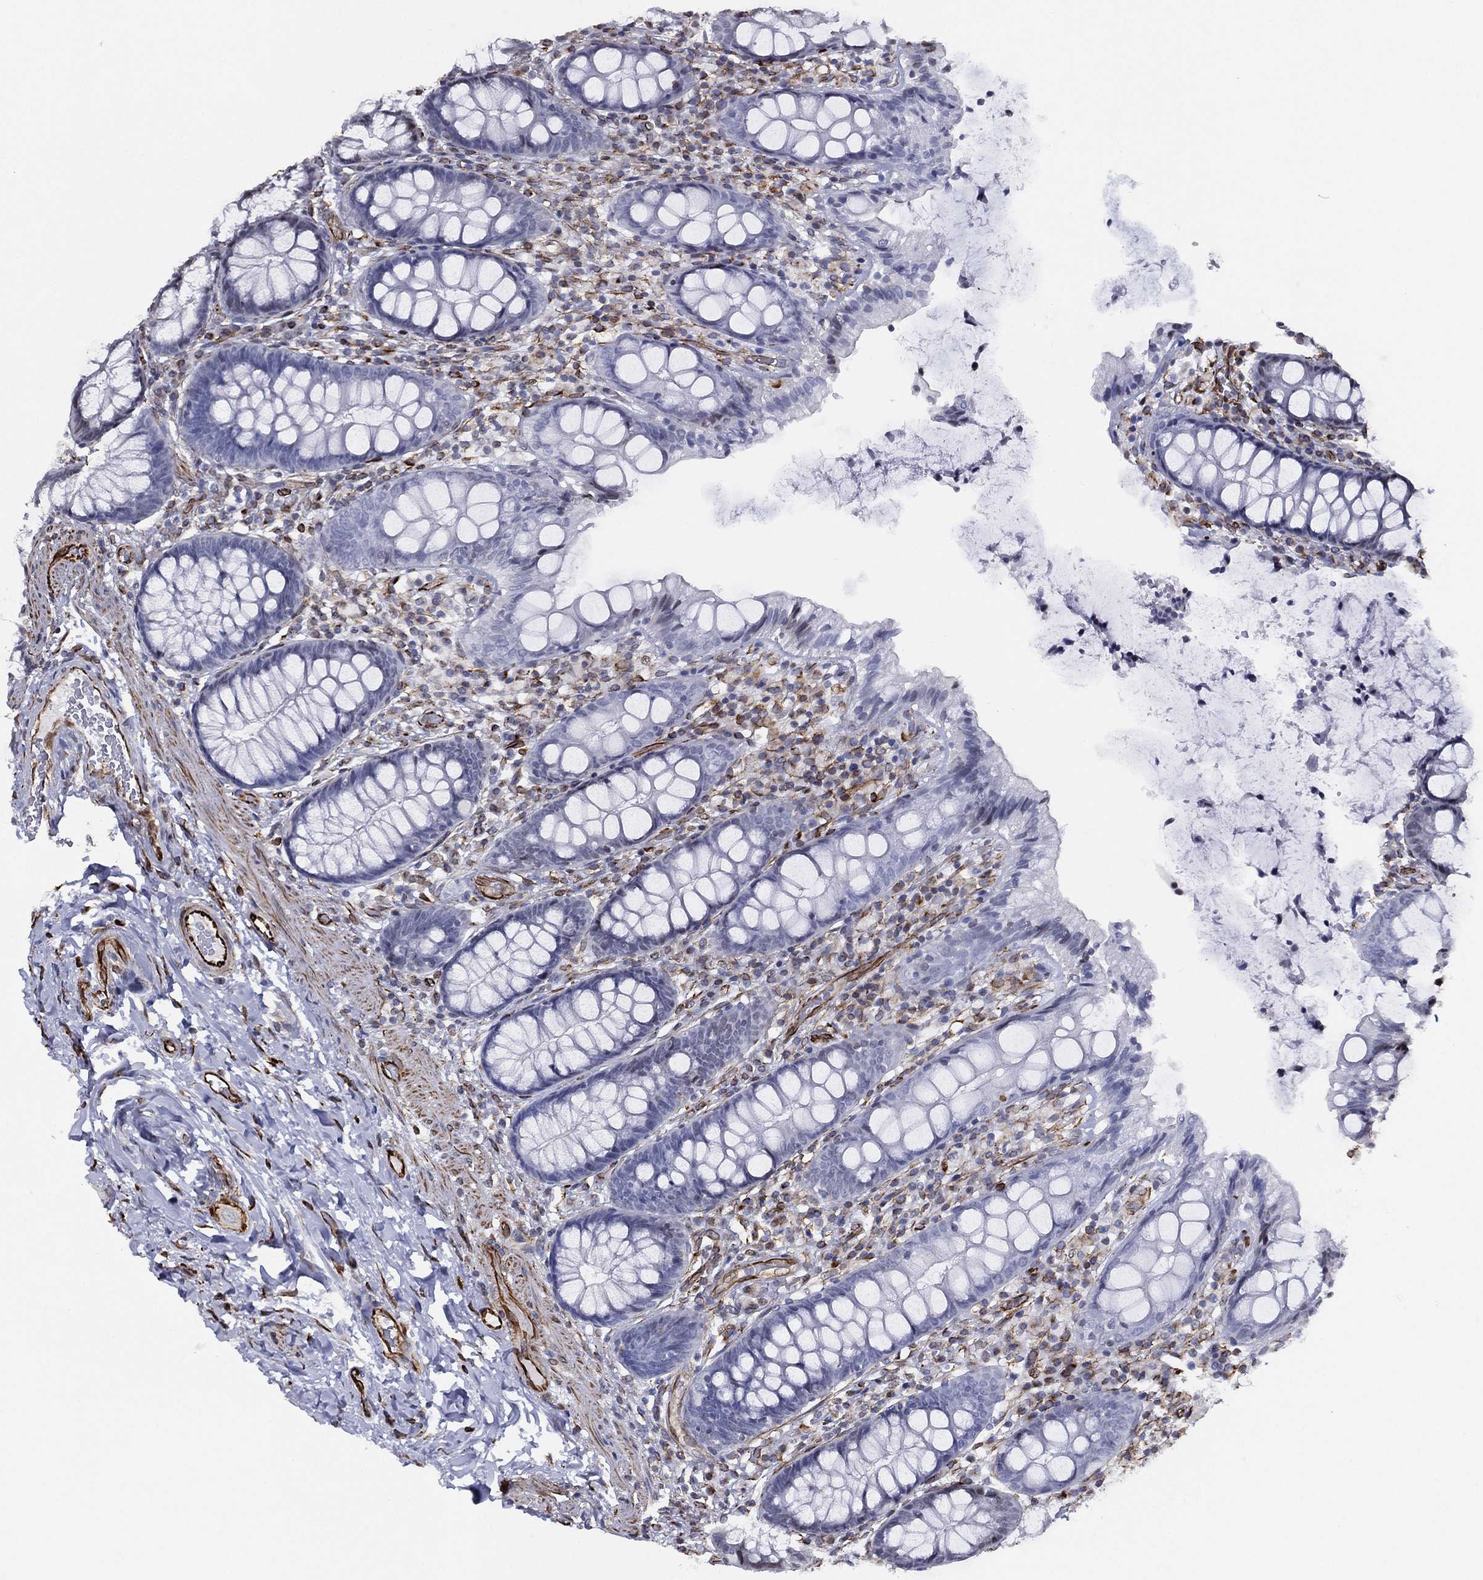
{"staining": {"intensity": "strong", "quantity": ">75%", "location": "cytoplasmic/membranous"}, "tissue": "colon", "cell_type": "Endothelial cells", "image_type": "normal", "snomed": [{"axis": "morphology", "description": "Normal tissue, NOS"}, {"axis": "topography", "description": "Colon"}], "caption": "Endothelial cells reveal high levels of strong cytoplasmic/membranous positivity in about >75% of cells in benign colon. The staining was performed using DAB, with brown indicating positive protein expression. Nuclei are stained blue with hematoxylin.", "gene": "MAS1", "patient": {"sex": "female", "age": 86}}